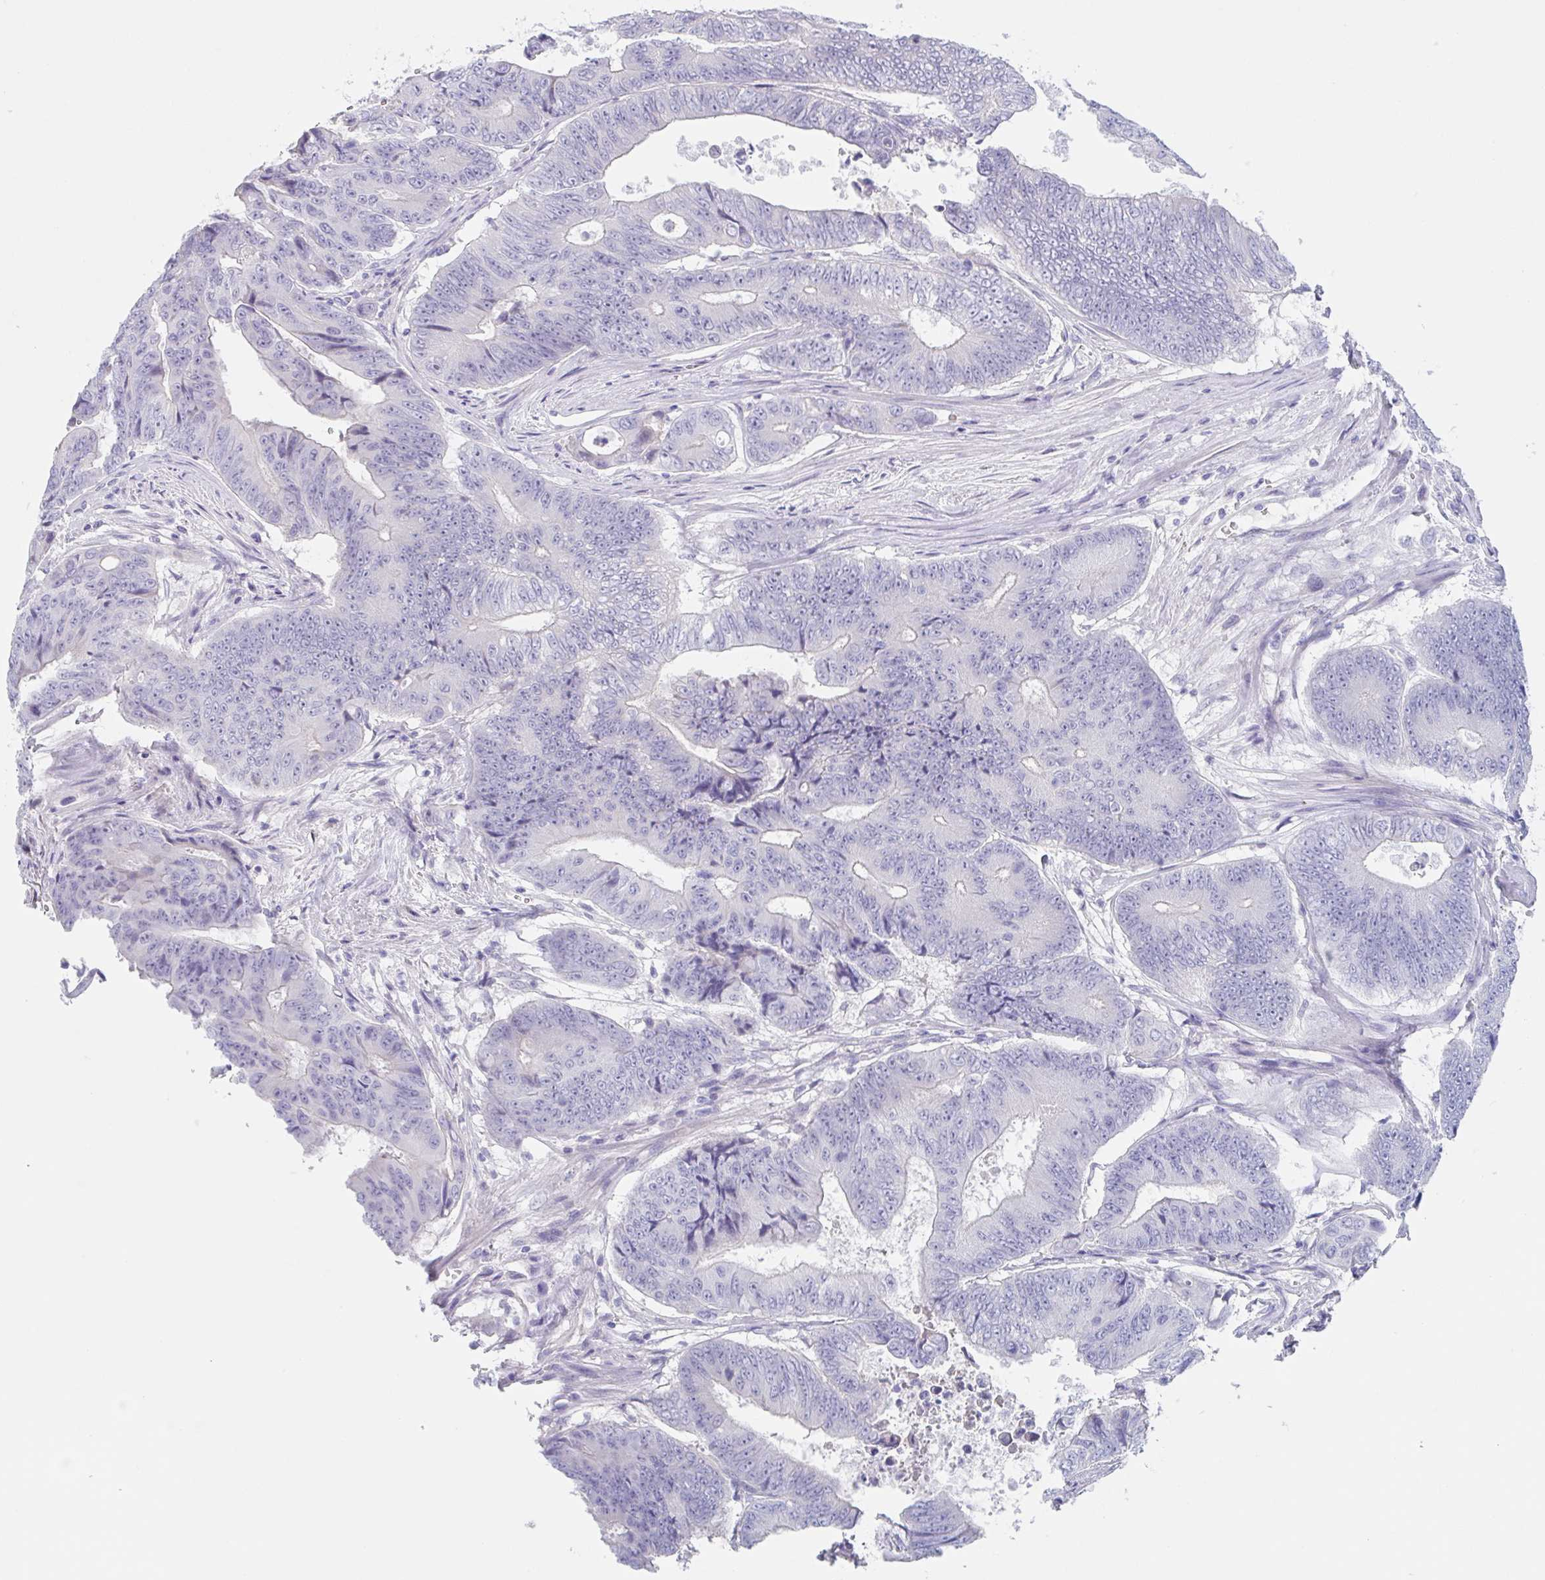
{"staining": {"intensity": "negative", "quantity": "none", "location": "none"}, "tissue": "colorectal cancer", "cell_type": "Tumor cells", "image_type": "cancer", "snomed": [{"axis": "morphology", "description": "Adenocarcinoma, NOS"}, {"axis": "topography", "description": "Colon"}], "caption": "DAB (3,3'-diaminobenzidine) immunohistochemical staining of human adenocarcinoma (colorectal) demonstrates no significant positivity in tumor cells. (DAB immunohistochemistry (IHC) with hematoxylin counter stain).", "gene": "NOXRED1", "patient": {"sex": "female", "age": 48}}